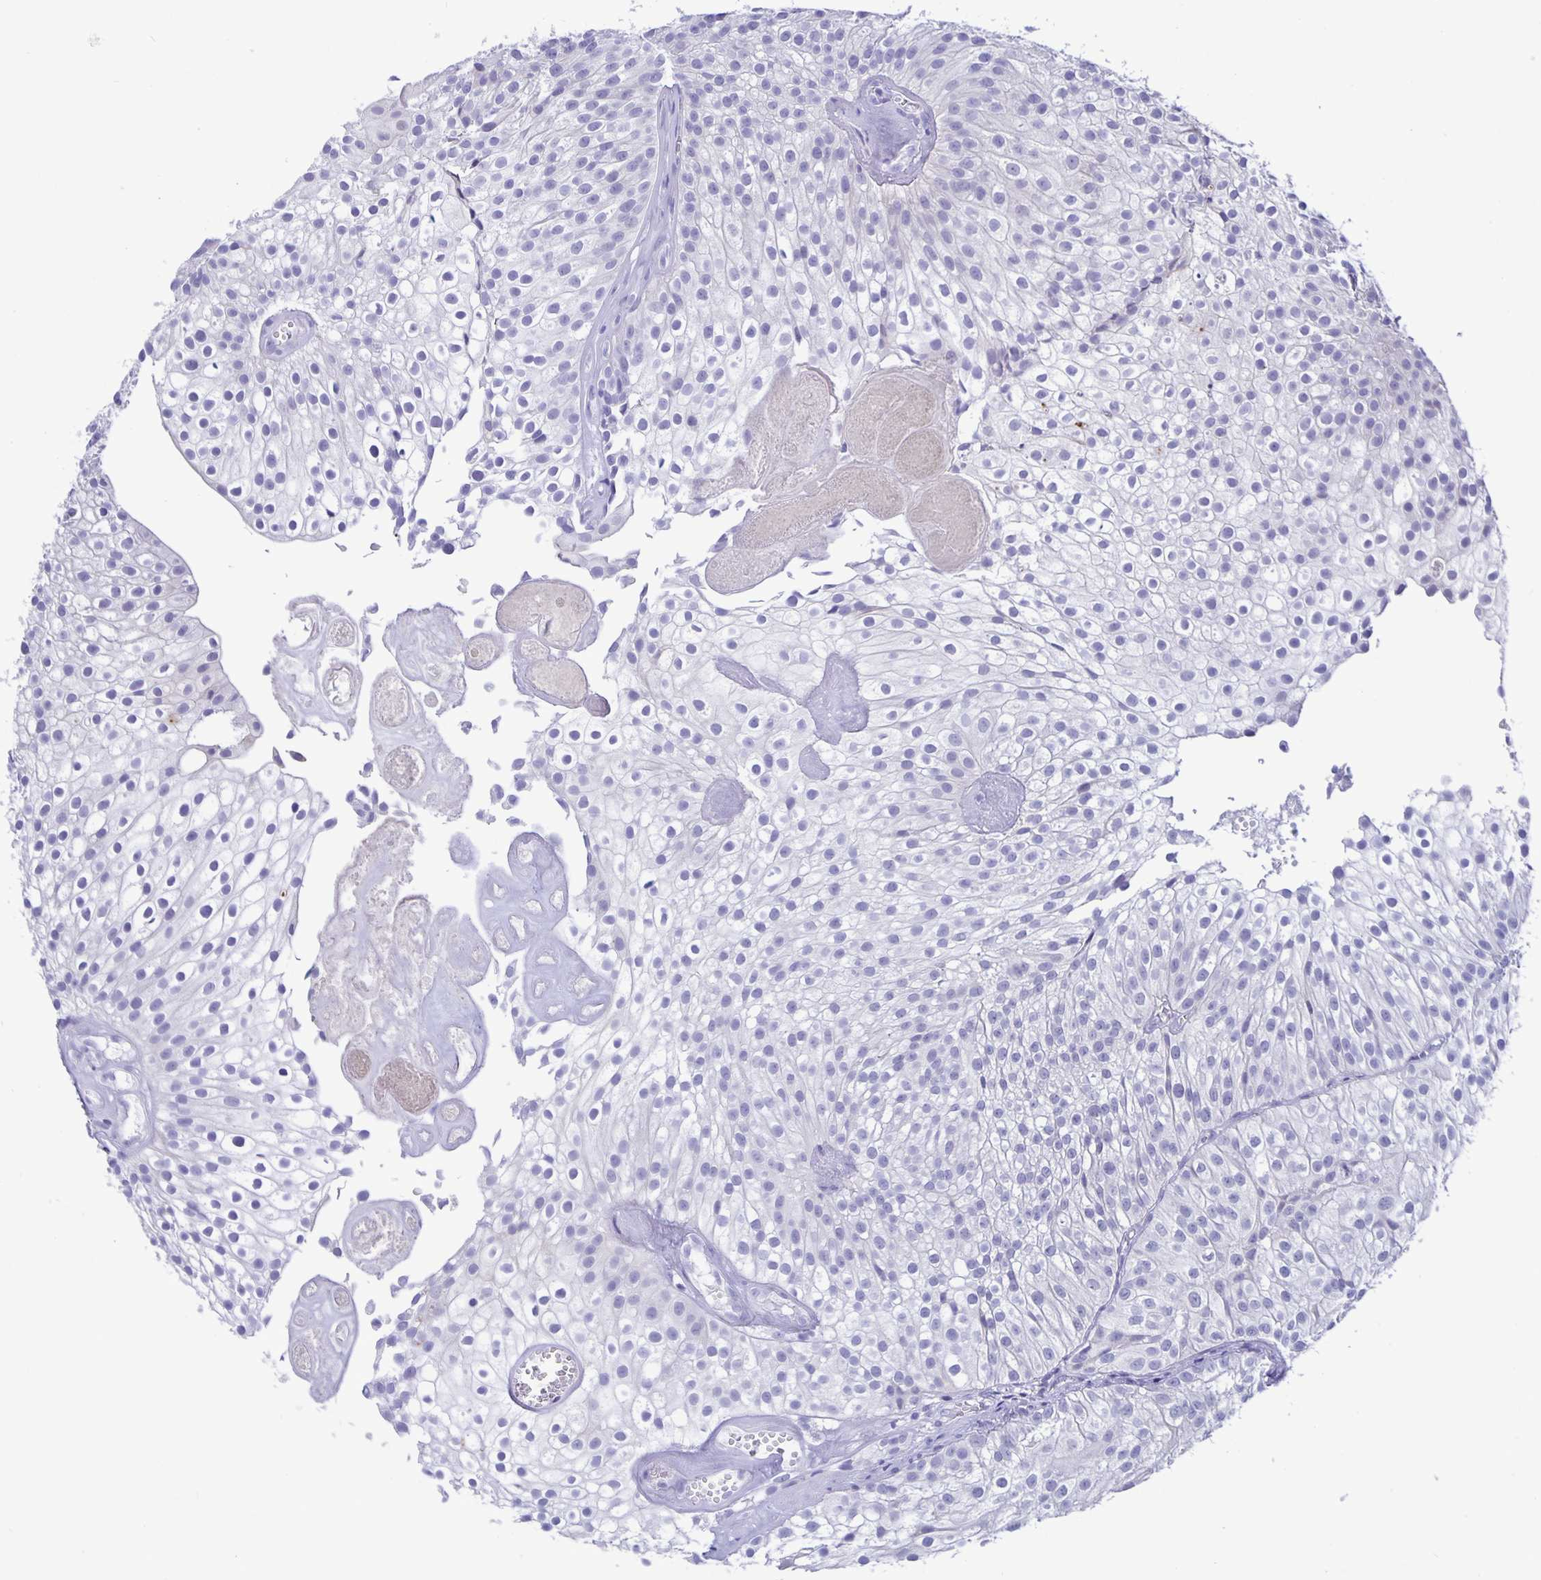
{"staining": {"intensity": "negative", "quantity": "none", "location": "none"}, "tissue": "urothelial cancer", "cell_type": "Tumor cells", "image_type": "cancer", "snomed": [{"axis": "morphology", "description": "Urothelial carcinoma, Low grade"}, {"axis": "topography", "description": "Urinary bladder"}], "caption": "Micrograph shows no significant protein expression in tumor cells of urothelial cancer.", "gene": "ERMN", "patient": {"sex": "male", "age": 70}}